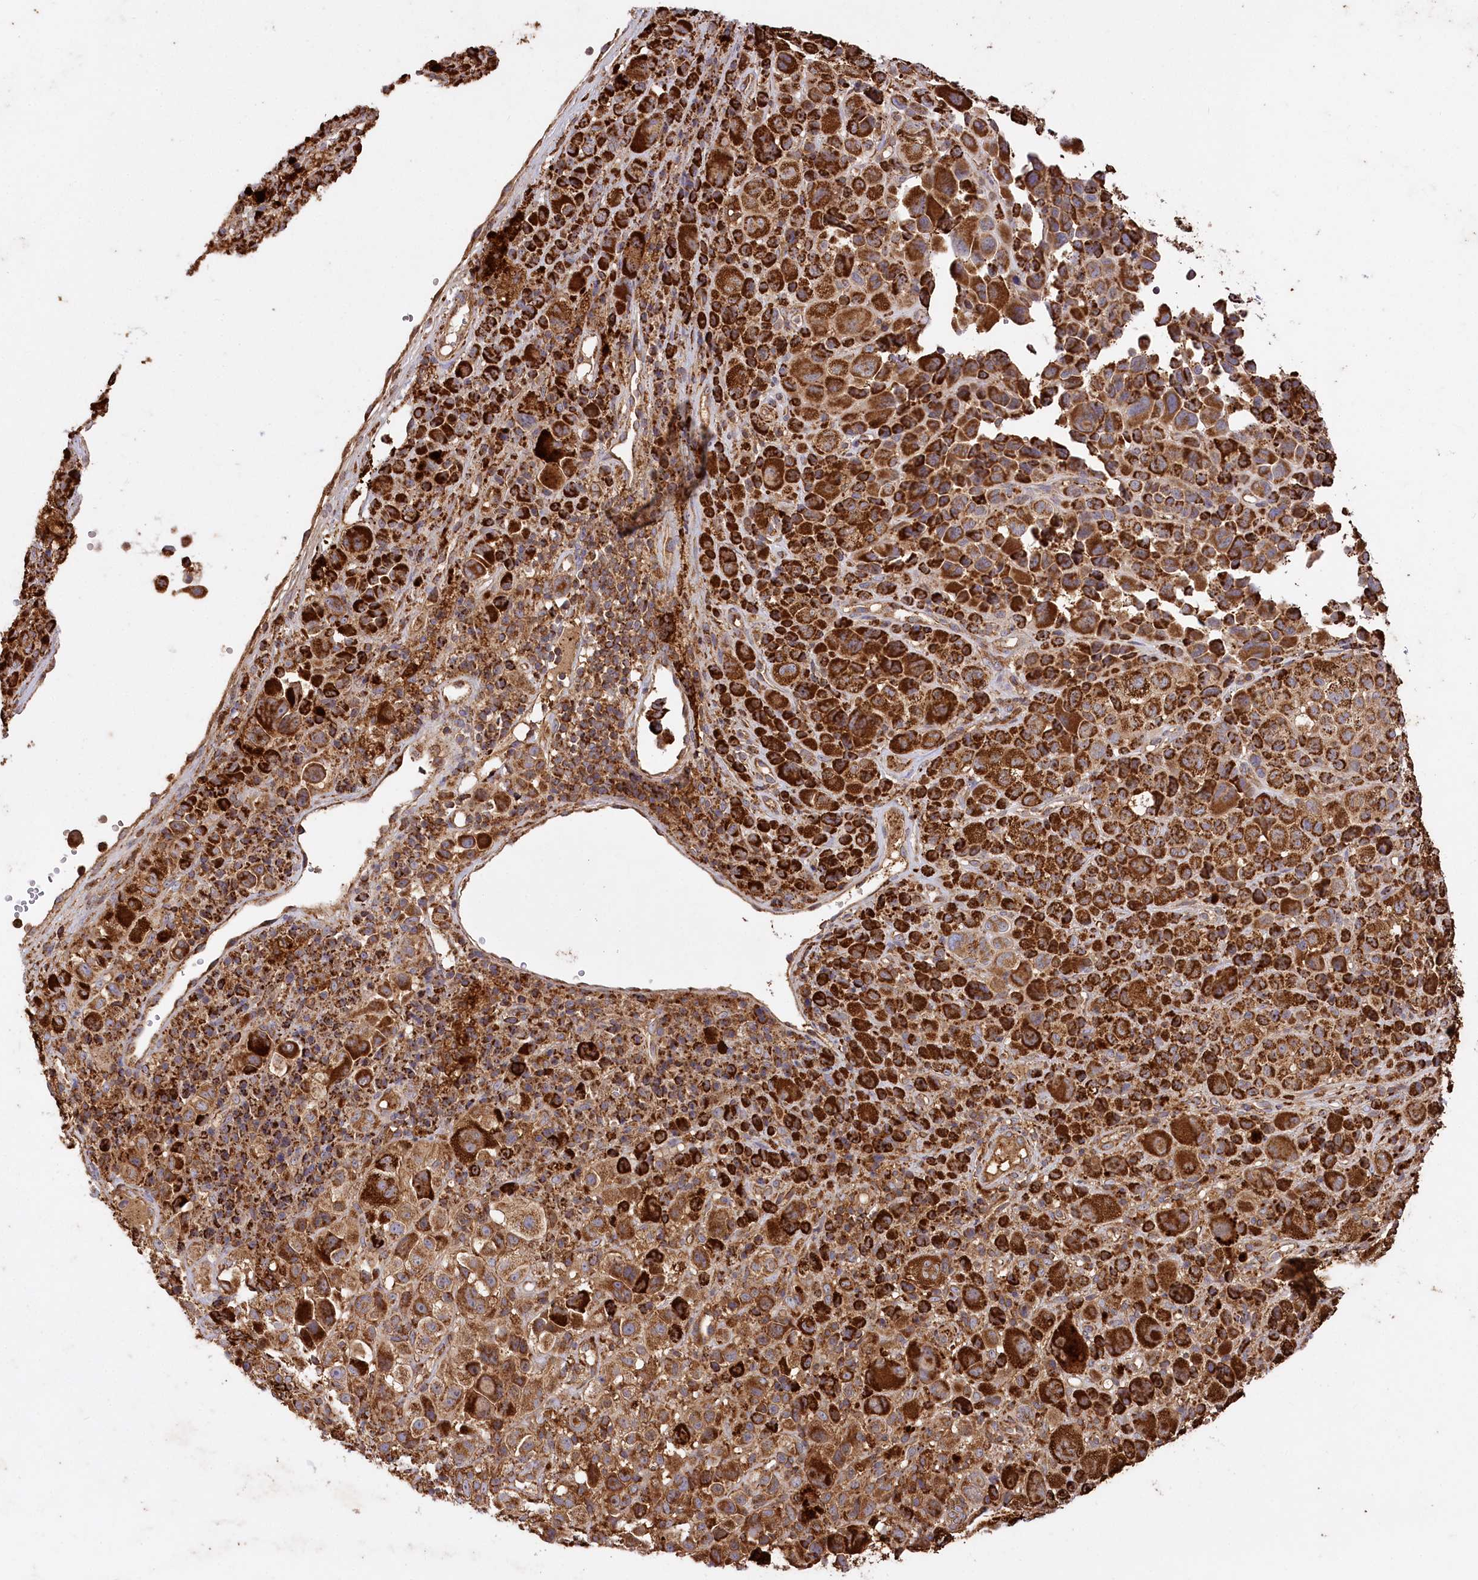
{"staining": {"intensity": "strong", "quantity": ">75%", "location": "cytoplasmic/membranous"}, "tissue": "melanoma", "cell_type": "Tumor cells", "image_type": "cancer", "snomed": [{"axis": "morphology", "description": "Malignant melanoma, NOS"}, {"axis": "topography", "description": "Skin of trunk"}], "caption": "Immunohistochemical staining of melanoma shows strong cytoplasmic/membranous protein expression in about >75% of tumor cells.", "gene": "CARD19", "patient": {"sex": "male", "age": 71}}